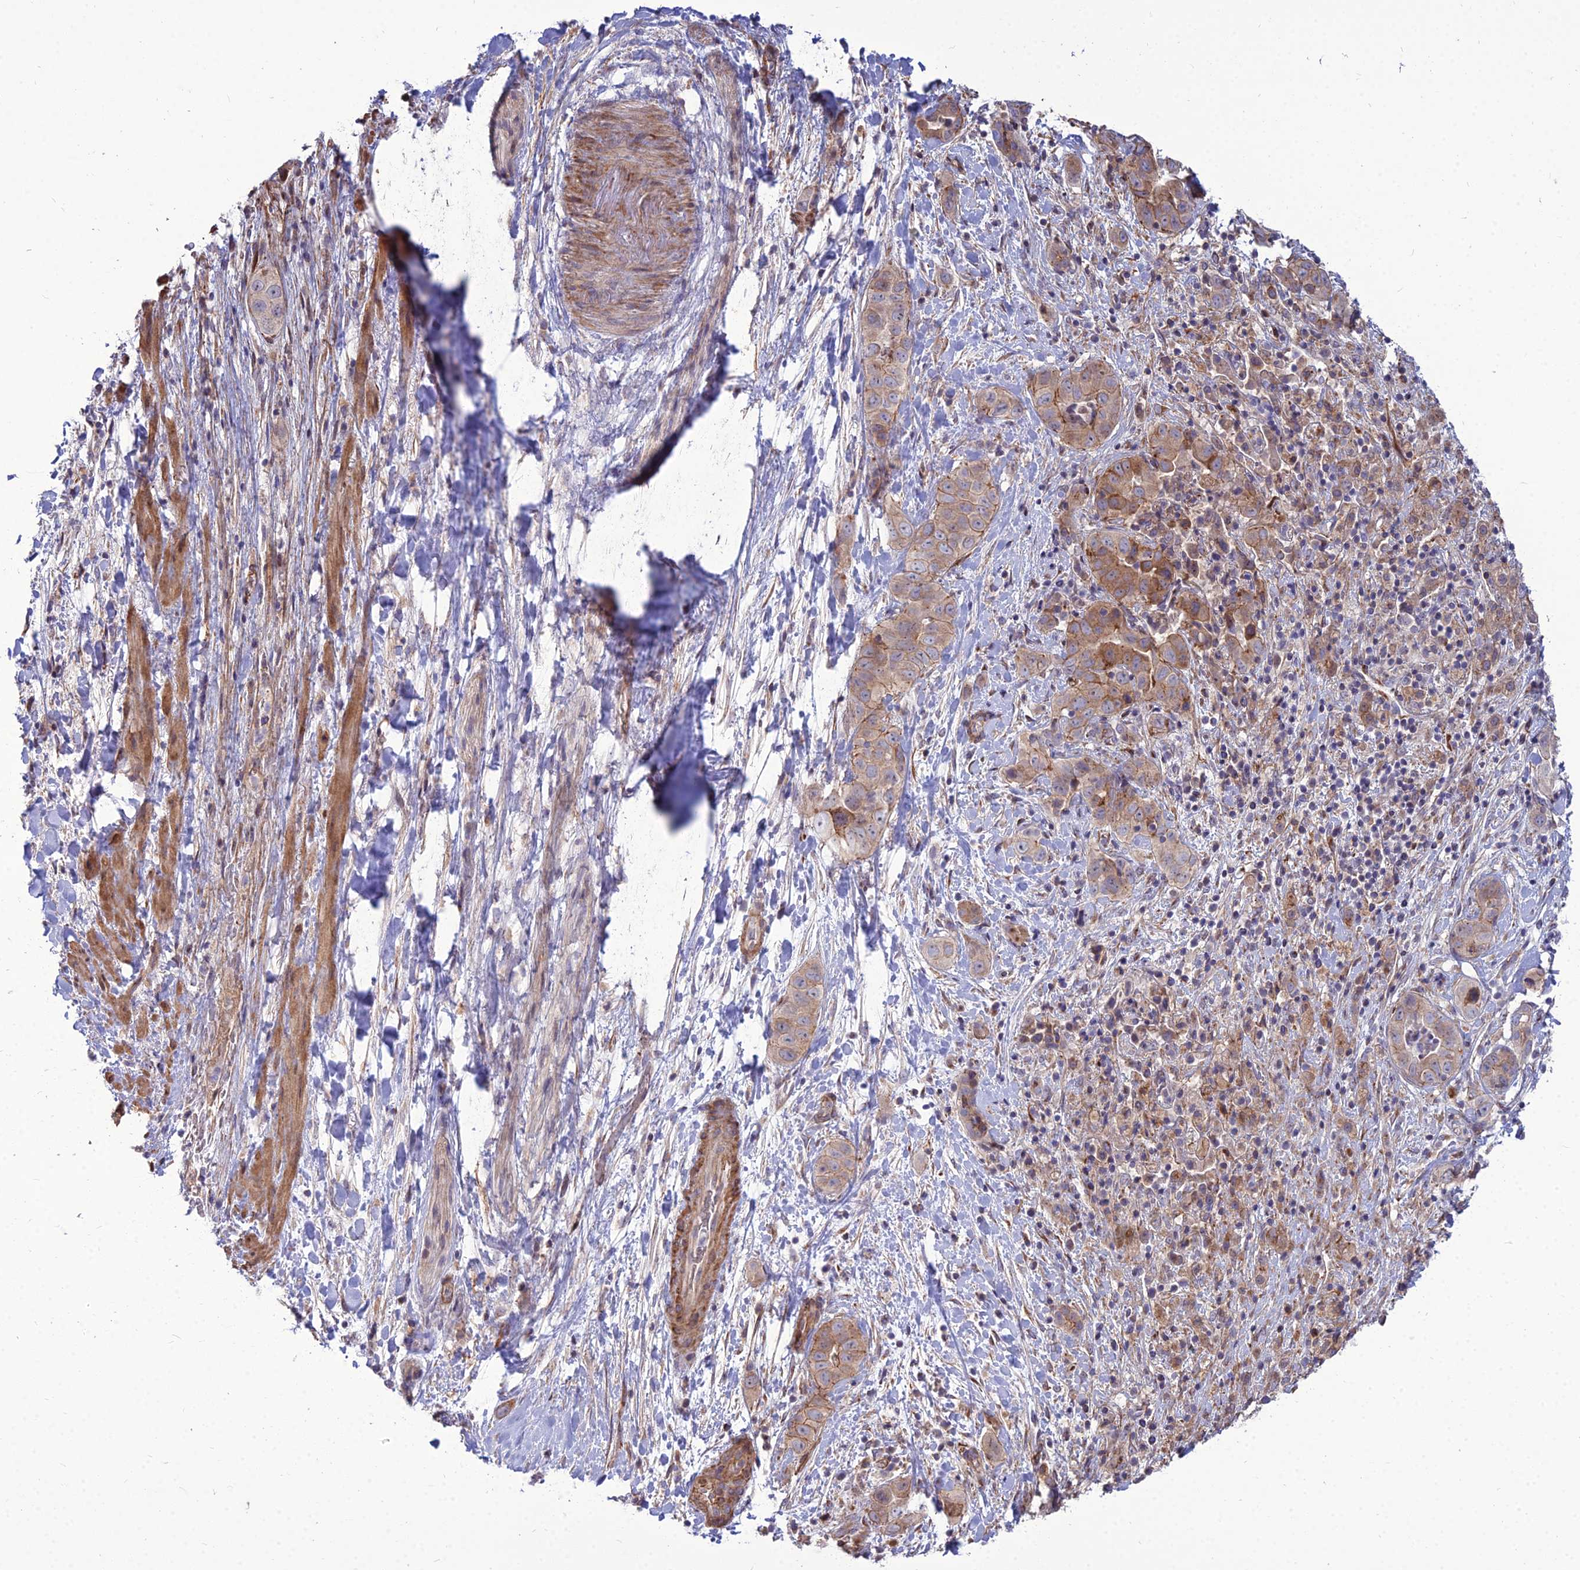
{"staining": {"intensity": "moderate", "quantity": ">75%", "location": "cytoplasmic/membranous"}, "tissue": "liver cancer", "cell_type": "Tumor cells", "image_type": "cancer", "snomed": [{"axis": "morphology", "description": "Cholangiocarcinoma"}, {"axis": "topography", "description": "Liver"}], "caption": "Immunohistochemical staining of human liver cancer (cholangiocarcinoma) exhibits moderate cytoplasmic/membranous protein expression in approximately >75% of tumor cells.", "gene": "TSPYL2", "patient": {"sex": "female", "age": 52}}